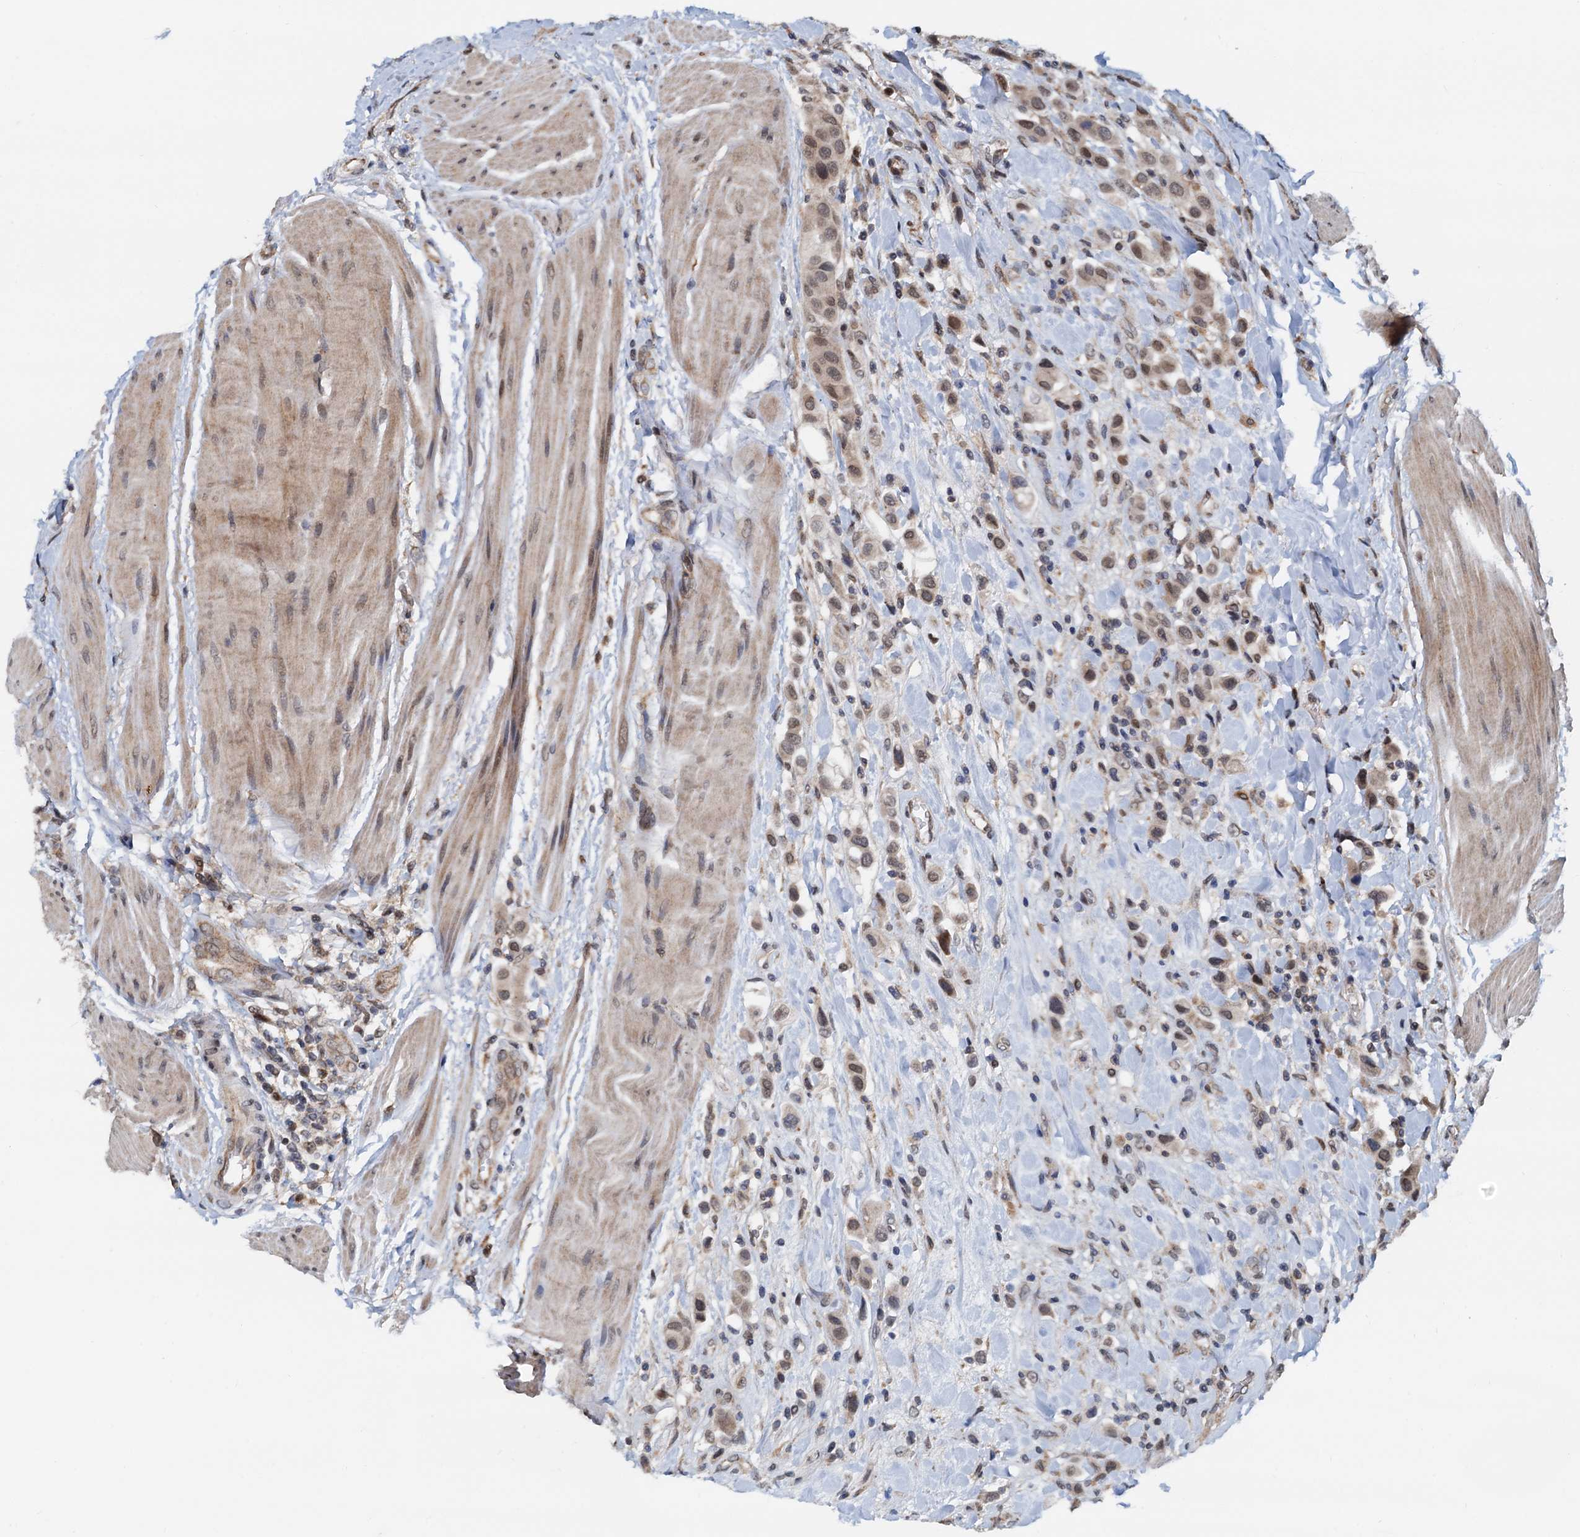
{"staining": {"intensity": "weak", "quantity": "25%-75%", "location": "cytoplasmic/membranous,nuclear"}, "tissue": "urothelial cancer", "cell_type": "Tumor cells", "image_type": "cancer", "snomed": [{"axis": "morphology", "description": "Urothelial carcinoma, High grade"}, {"axis": "topography", "description": "Urinary bladder"}], "caption": "The micrograph displays immunohistochemical staining of urothelial cancer. There is weak cytoplasmic/membranous and nuclear staining is appreciated in about 25%-75% of tumor cells.", "gene": "MCMBP", "patient": {"sex": "male", "age": 50}}